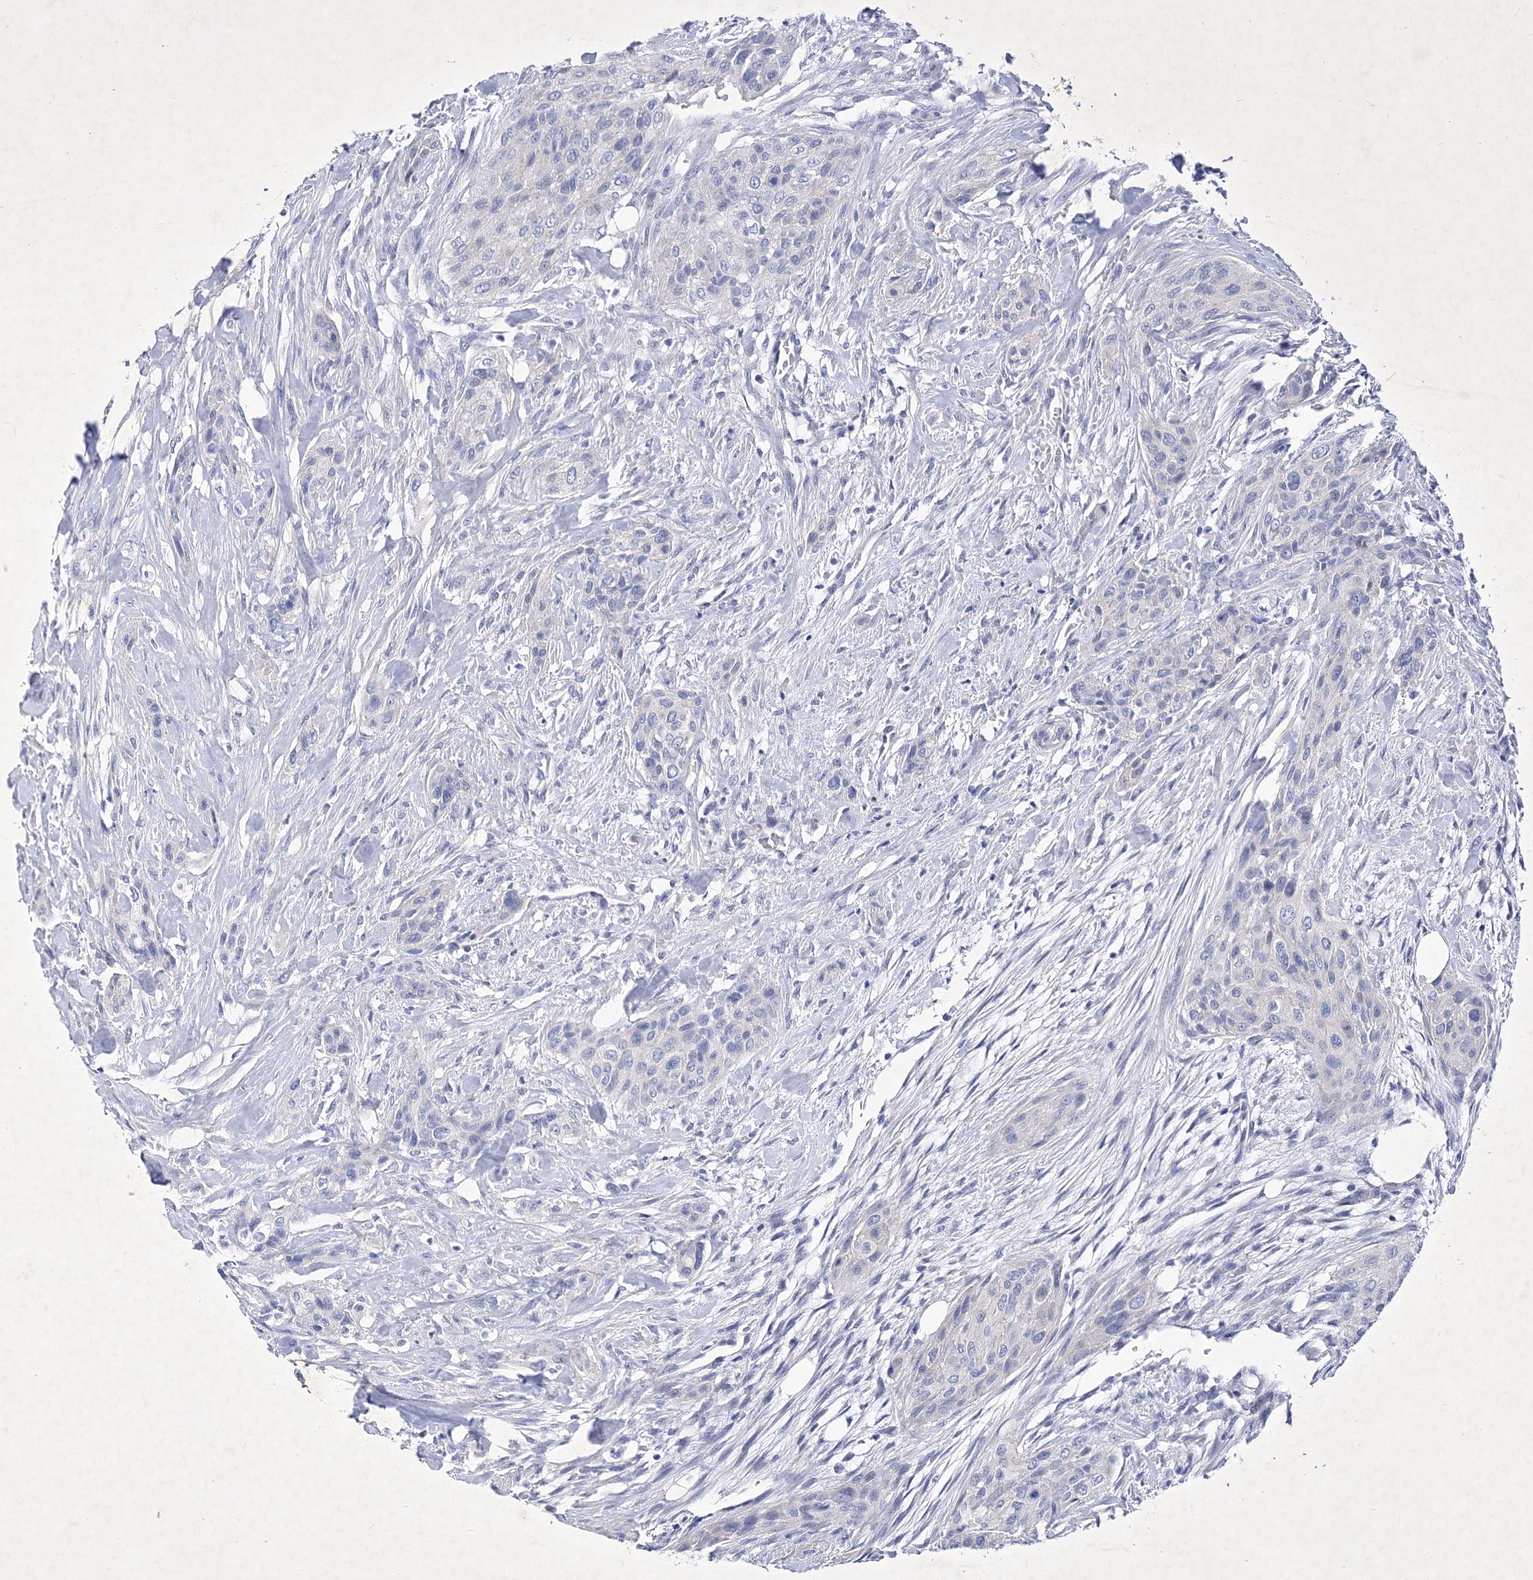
{"staining": {"intensity": "negative", "quantity": "none", "location": "none"}, "tissue": "urothelial cancer", "cell_type": "Tumor cells", "image_type": "cancer", "snomed": [{"axis": "morphology", "description": "Urothelial carcinoma, High grade"}, {"axis": "topography", "description": "Urinary bladder"}], "caption": "The histopathology image demonstrates no significant staining in tumor cells of urothelial carcinoma (high-grade).", "gene": "GPN1", "patient": {"sex": "male", "age": 35}}